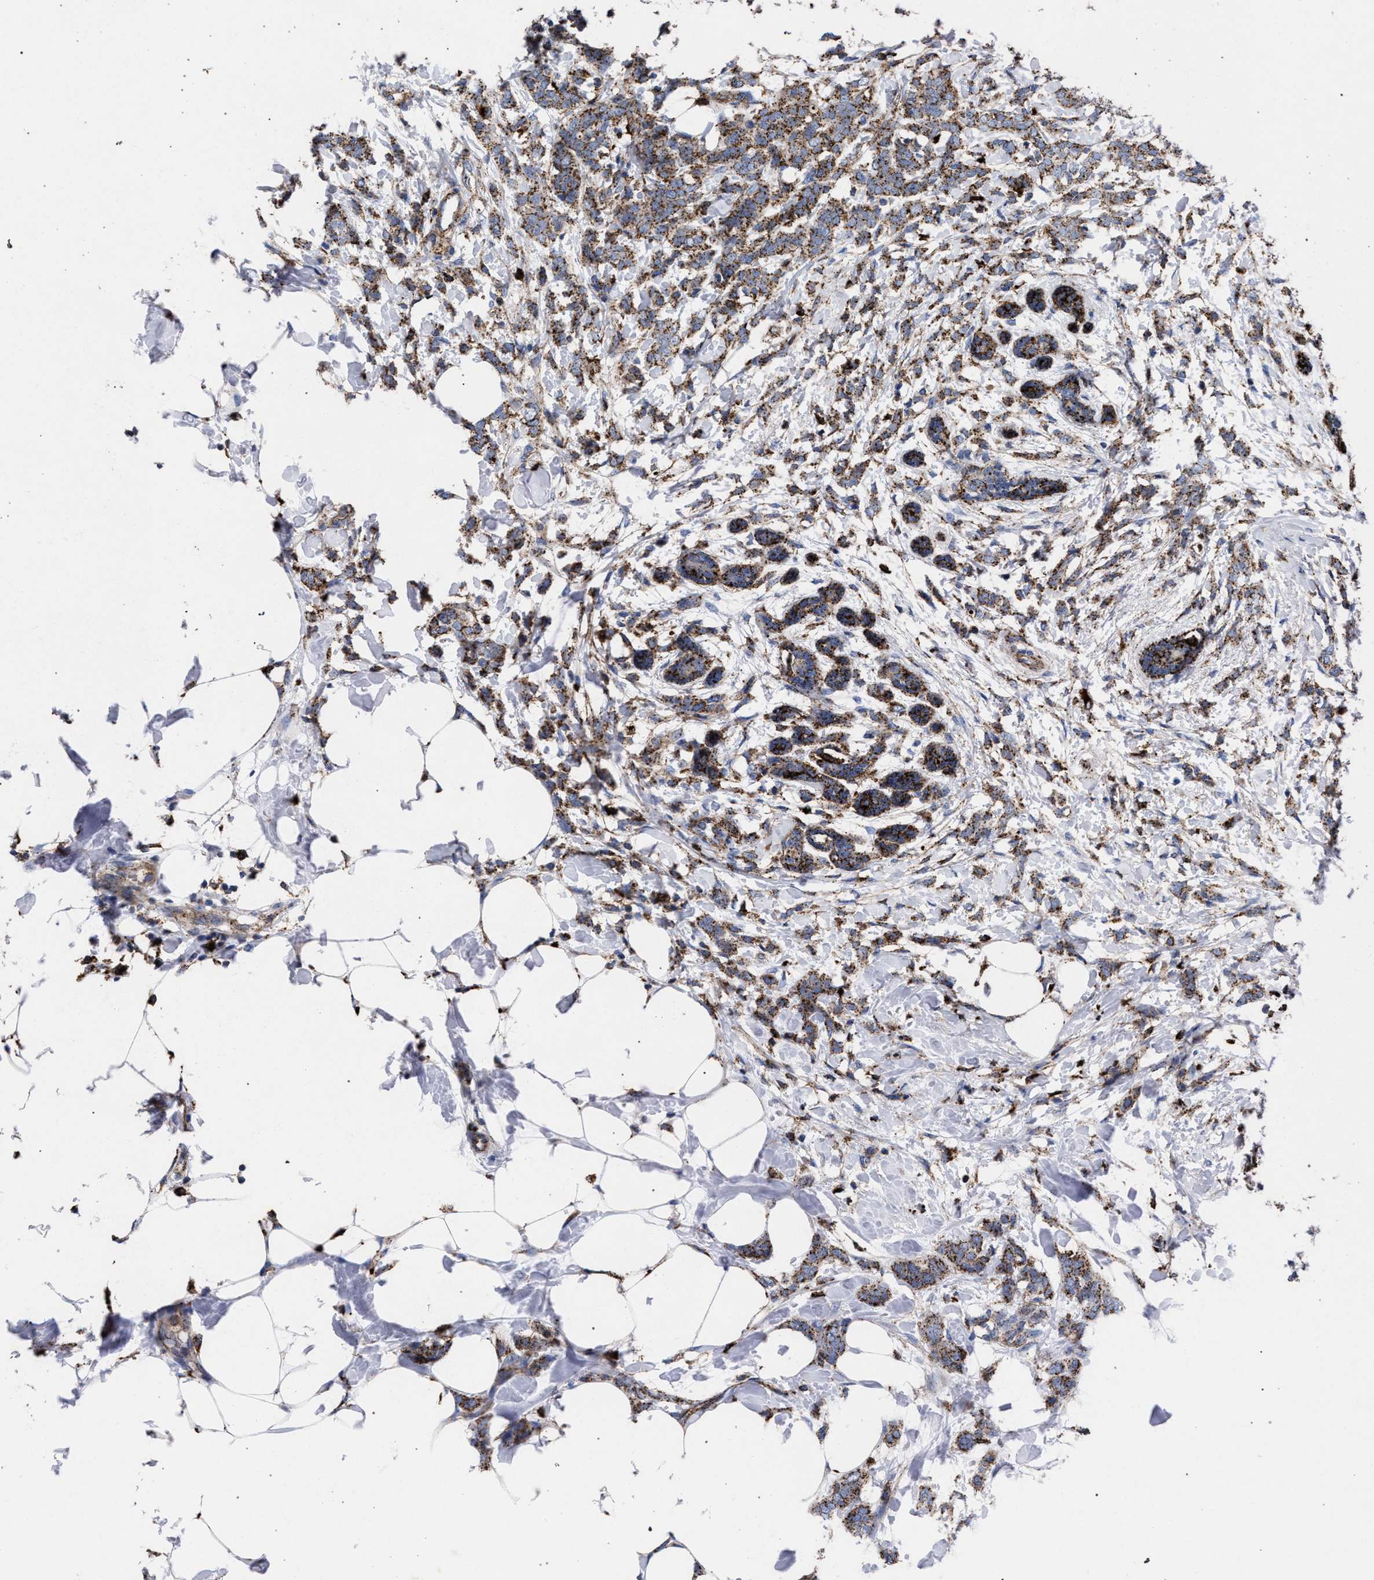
{"staining": {"intensity": "moderate", "quantity": ">75%", "location": "cytoplasmic/membranous"}, "tissue": "breast cancer", "cell_type": "Tumor cells", "image_type": "cancer", "snomed": [{"axis": "morphology", "description": "Lobular carcinoma, in situ"}, {"axis": "morphology", "description": "Lobular carcinoma"}, {"axis": "topography", "description": "Breast"}], "caption": "Immunohistochemical staining of lobular carcinoma (breast) demonstrates medium levels of moderate cytoplasmic/membranous positivity in about >75% of tumor cells.", "gene": "PPT1", "patient": {"sex": "female", "age": 41}}